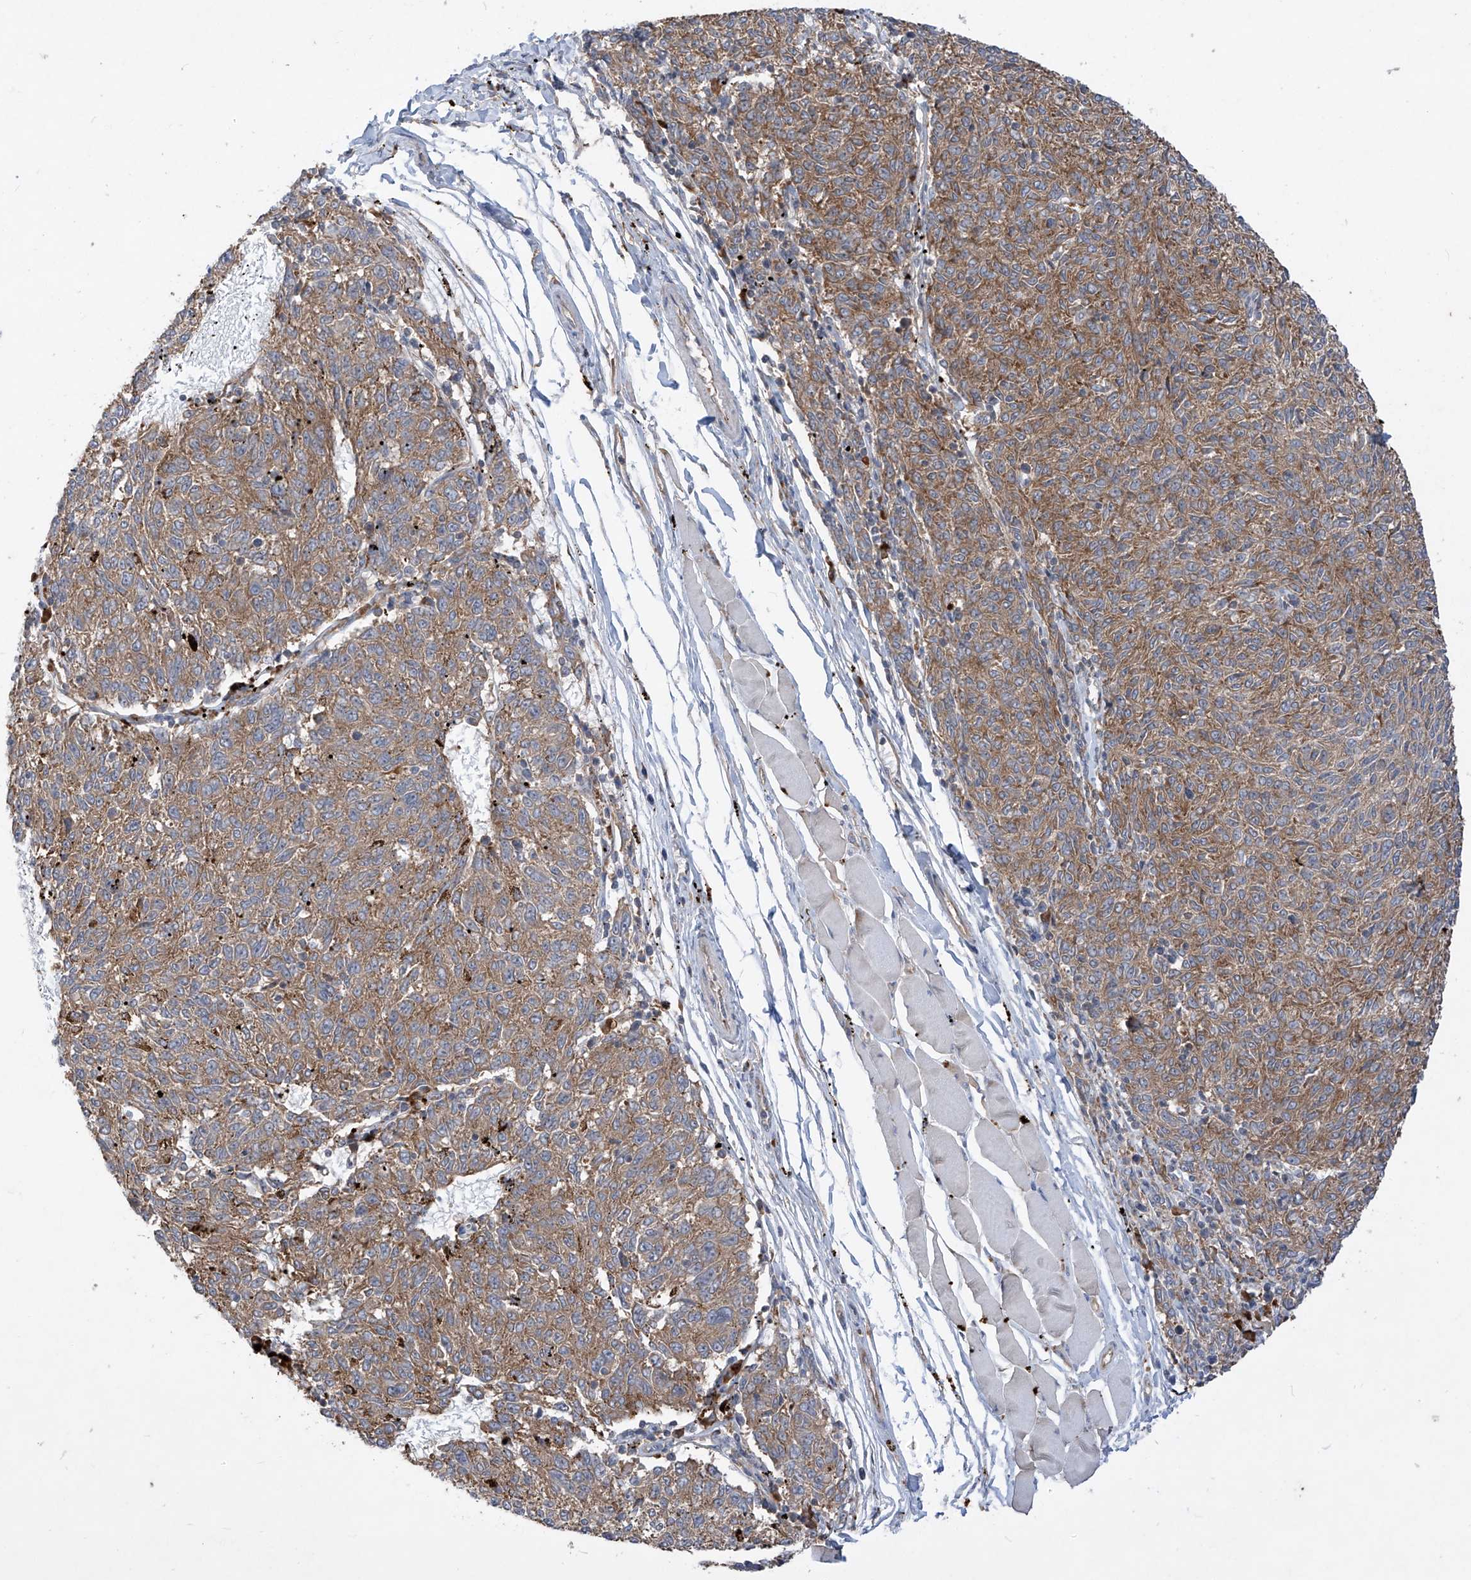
{"staining": {"intensity": "moderate", "quantity": ">75%", "location": "cytoplasmic/membranous"}, "tissue": "melanoma", "cell_type": "Tumor cells", "image_type": "cancer", "snomed": [{"axis": "morphology", "description": "Malignant melanoma, NOS"}, {"axis": "topography", "description": "Skin"}], "caption": "DAB (3,3'-diaminobenzidine) immunohistochemical staining of human malignant melanoma shows moderate cytoplasmic/membranous protein positivity in approximately >75% of tumor cells. The protein is stained brown, and the nuclei are stained in blue (DAB (3,3'-diaminobenzidine) IHC with brightfield microscopy, high magnification).", "gene": "RPL34", "patient": {"sex": "female", "age": 72}}